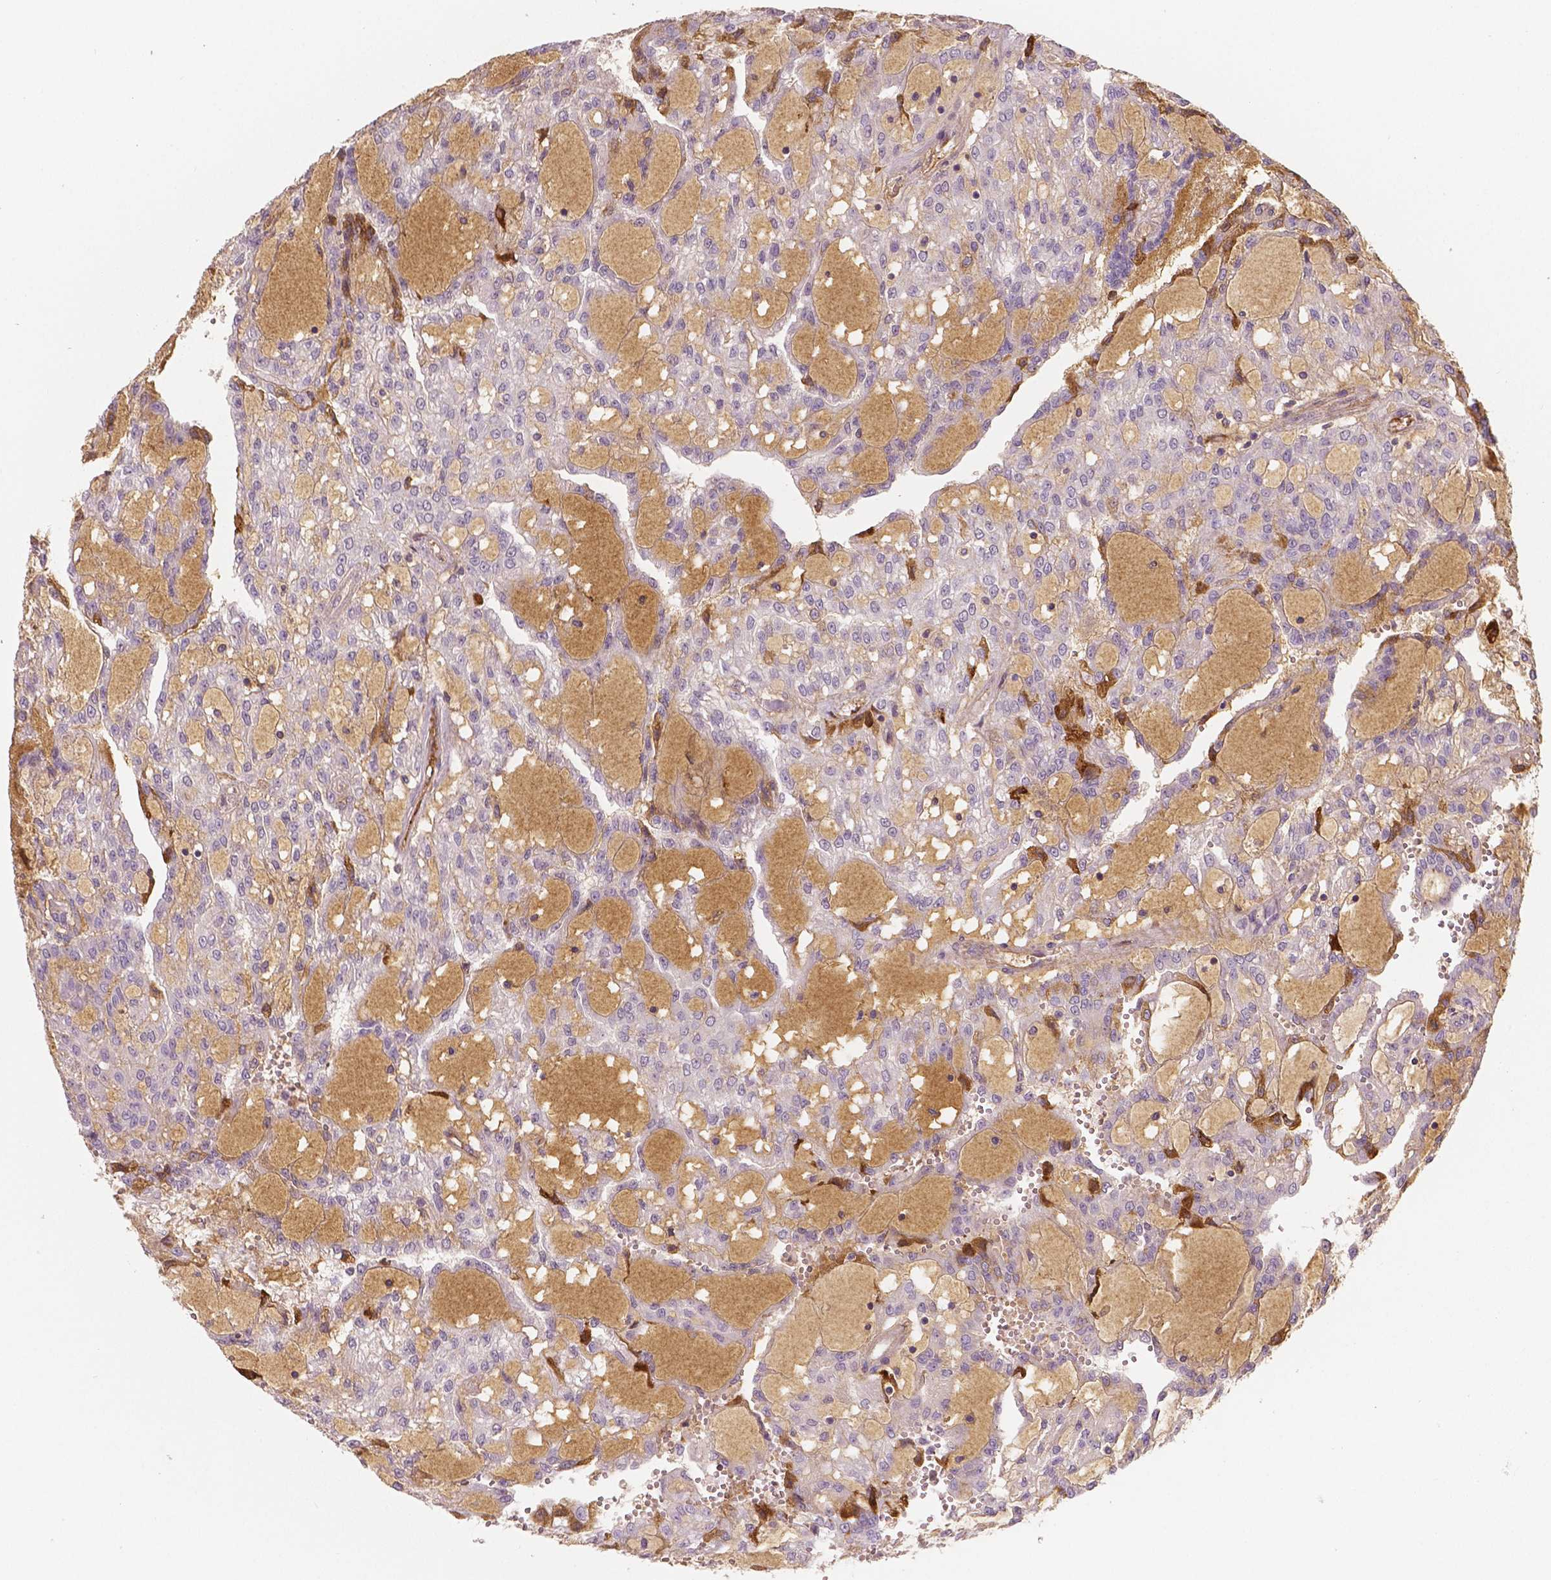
{"staining": {"intensity": "negative", "quantity": "none", "location": "none"}, "tissue": "renal cancer", "cell_type": "Tumor cells", "image_type": "cancer", "snomed": [{"axis": "morphology", "description": "Adenocarcinoma, NOS"}, {"axis": "topography", "description": "Kidney"}], "caption": "High power microscopy image of an immunohistochemistry (IHC) photomicrograph of adenocarcinoma (renal), revealing no significant positivity in tumor cells.", "gene": "APOA4", "patient": {"sex": "male", "age": 63}}